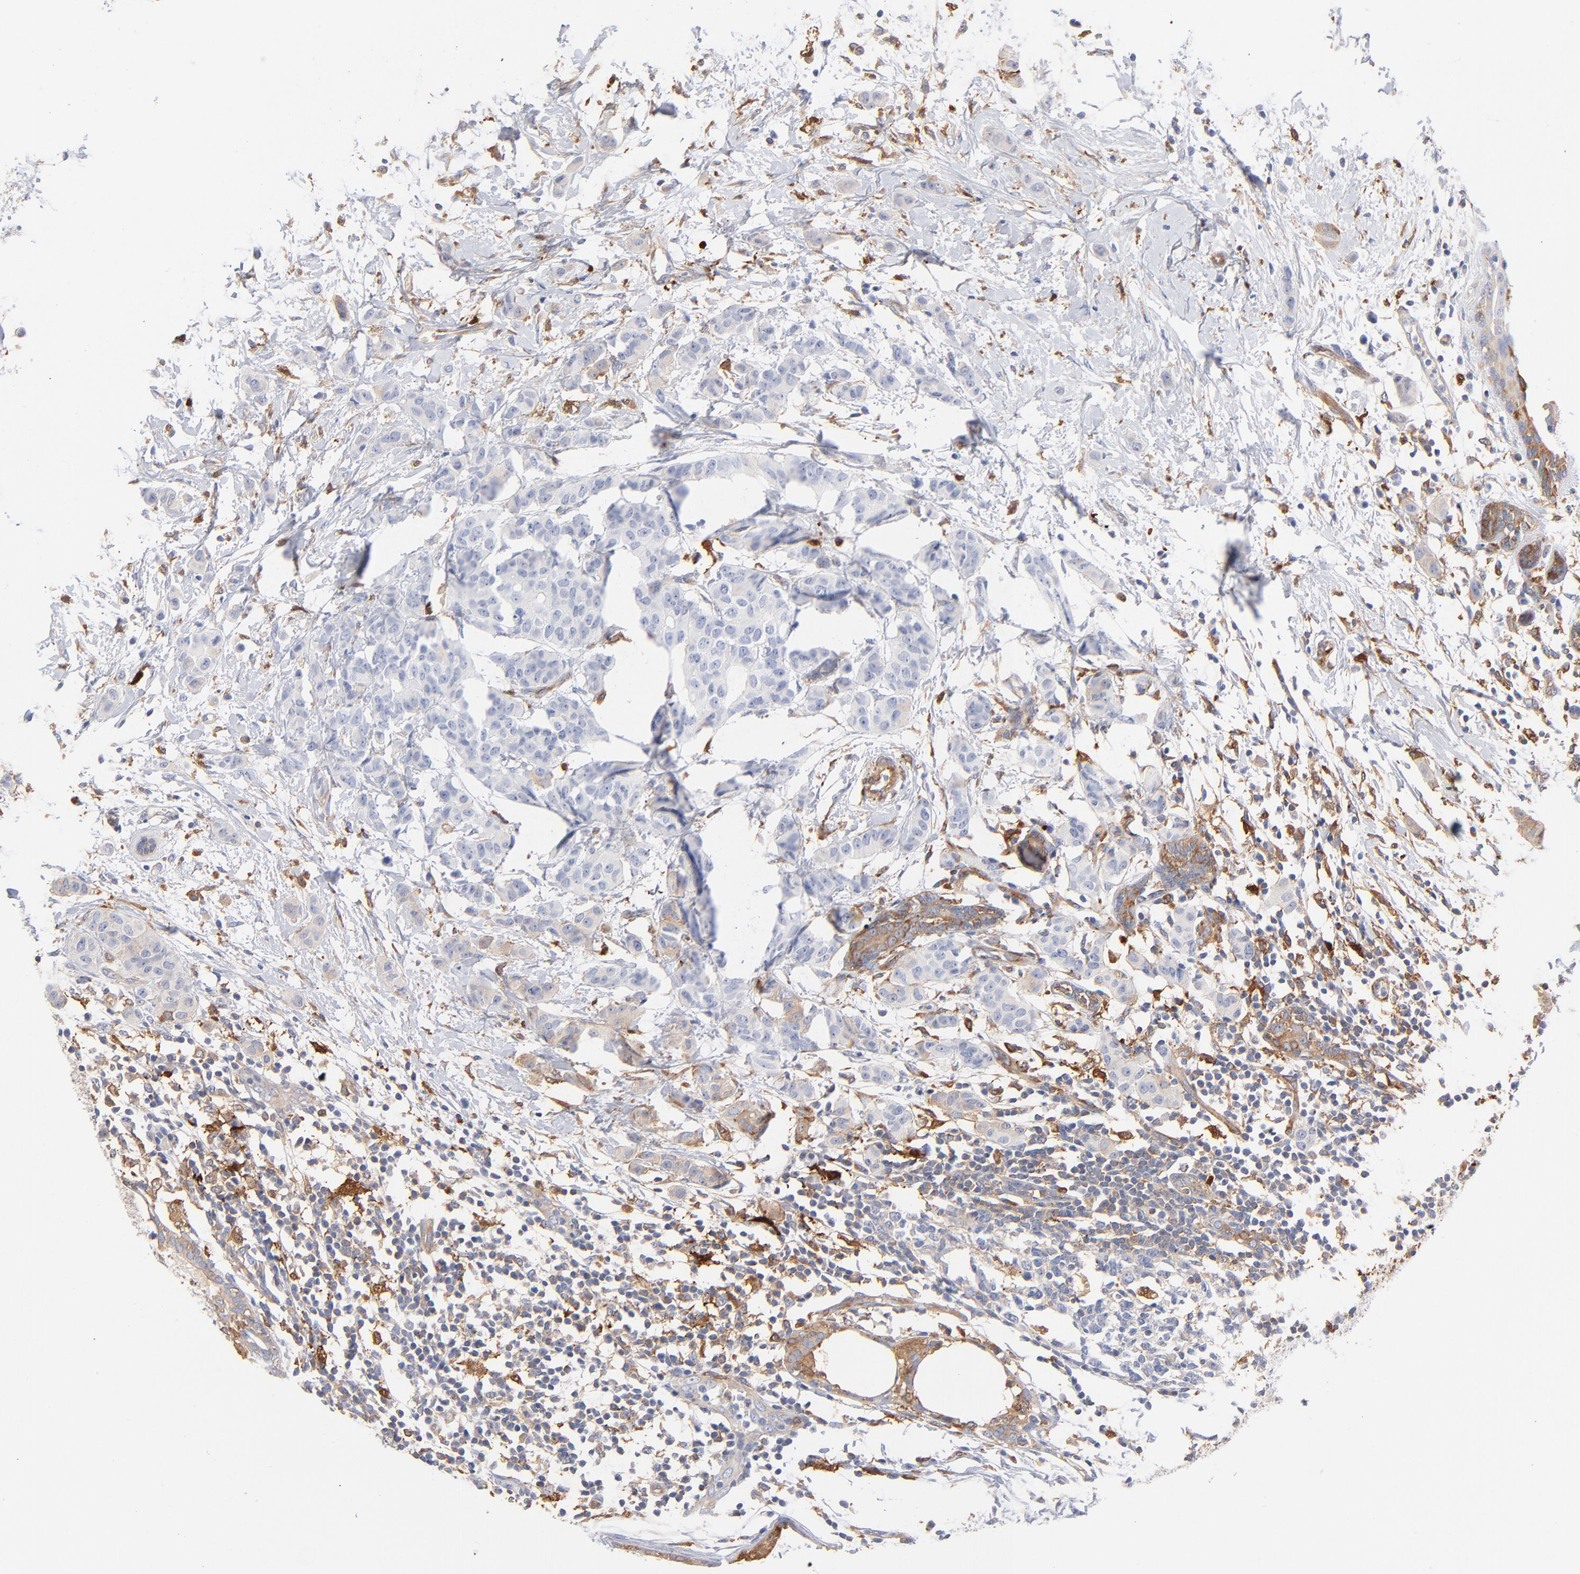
{"staining": {"intensity": "negative", "quantity": "none", "location": "none"}, "tissue": "breast cancer", "cell_type": "Tumor cells", "image_type": "cancer", "snomed": [{"axis": "morphology", "description": "Duct carcinoma"}, {"axis": "topography", "description": "Breast"}], "caption": "A photomicrograph of breast intraductal carcinoma stained for a protein shows no brown staining in tumor cells.", "gene": "IFIT2", "patient": {"sex": "female", "age": 40}}